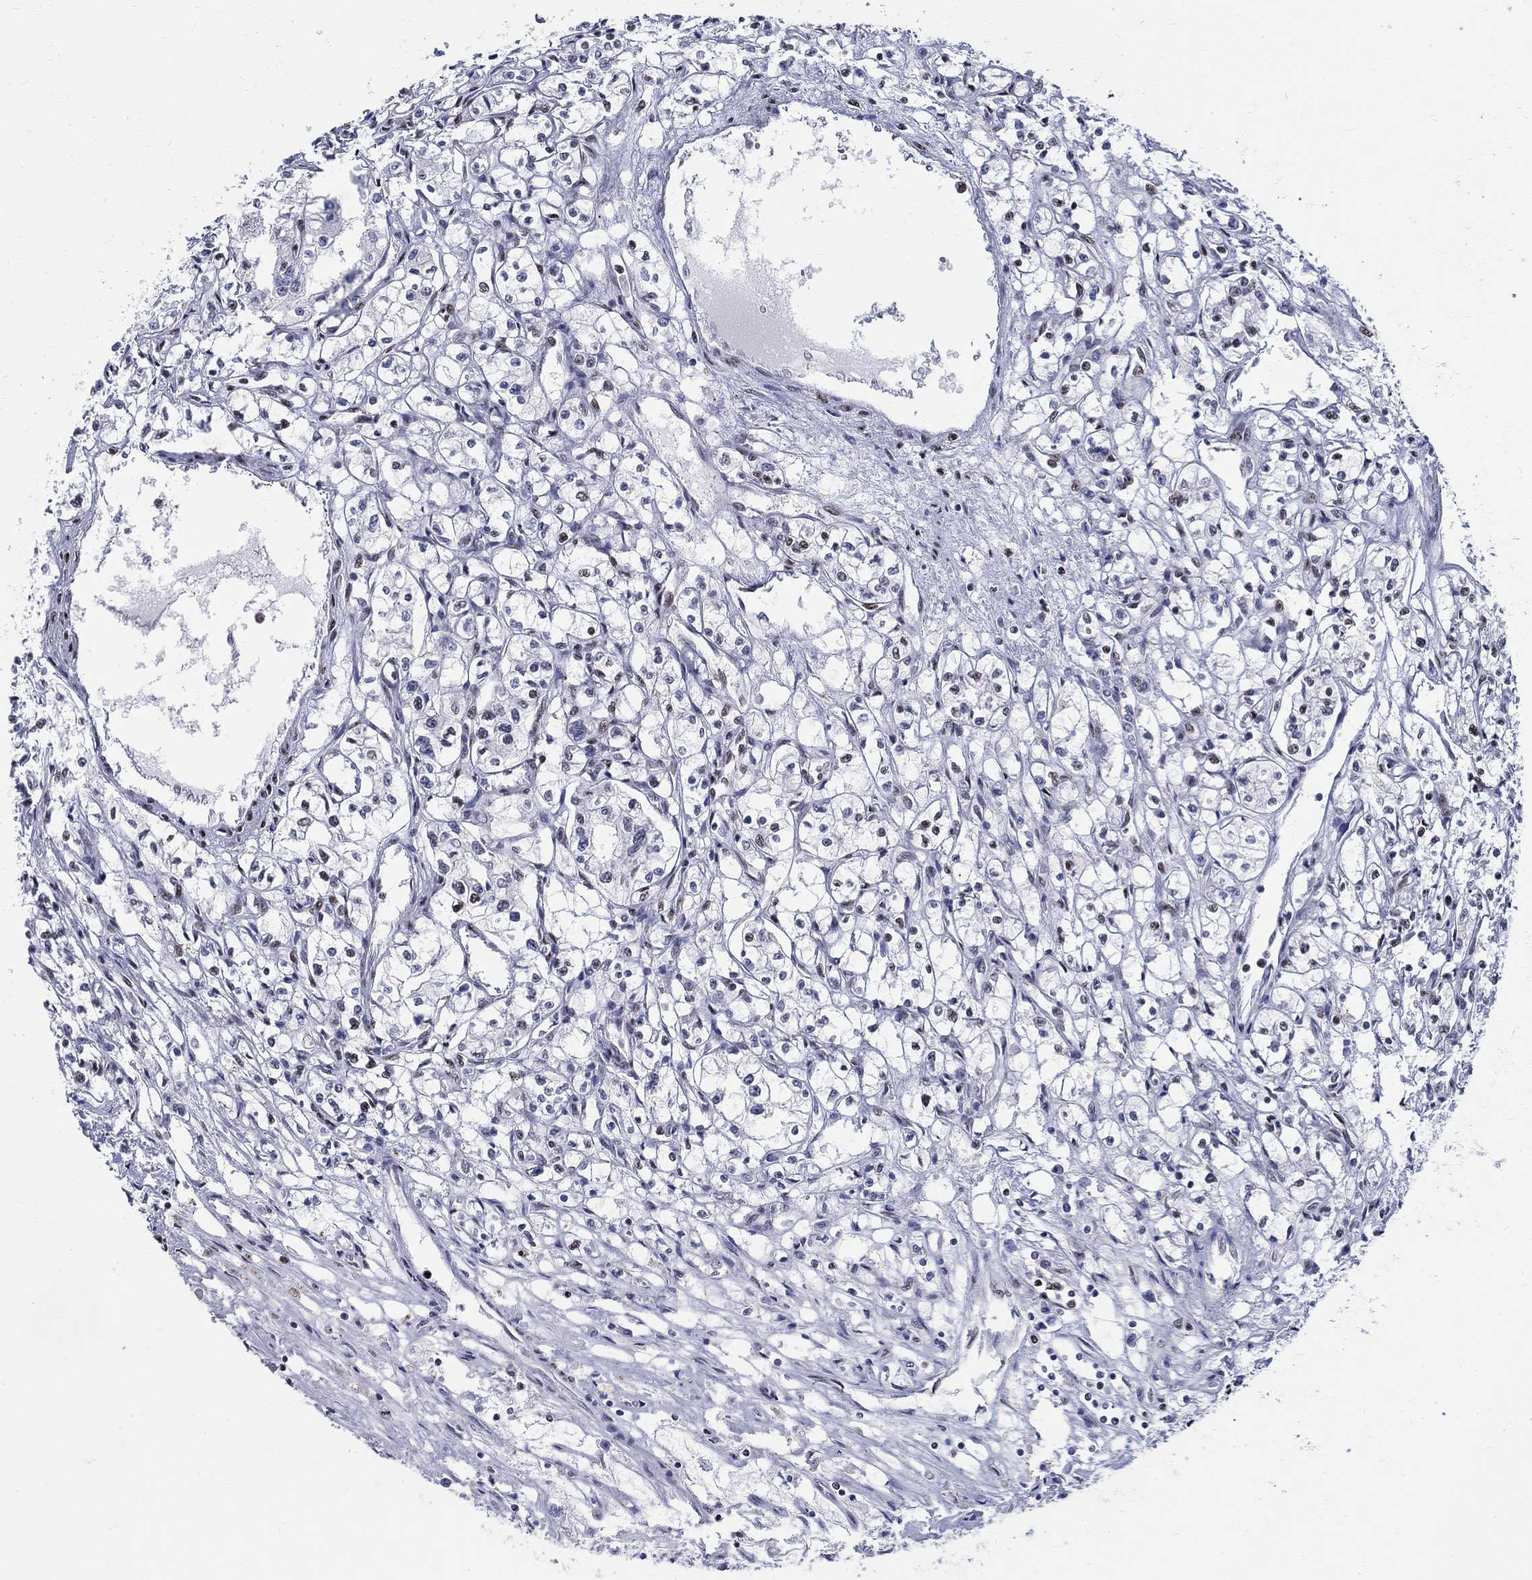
{"staining": {"intensity": "moderate", "quantity": "<25%", "location": "nuclear"}, "tissue": "renal cancer", "cell_type": "Tumor cells", "image_type": "cancer", "snomed": [{"axis": "morphology", "description": "Adenocarcinoma, NOS"}, {"axis": "topography", "description": "Kidney"}], "caption": "There is low levels of moderate nuclear expression in tumor cells of adenocarcinoma (renal), as demonstrated by immunohistochemical staining (brown color).", "gene": "FBXO16", "patient": {"sex": "male", "age": 56}}